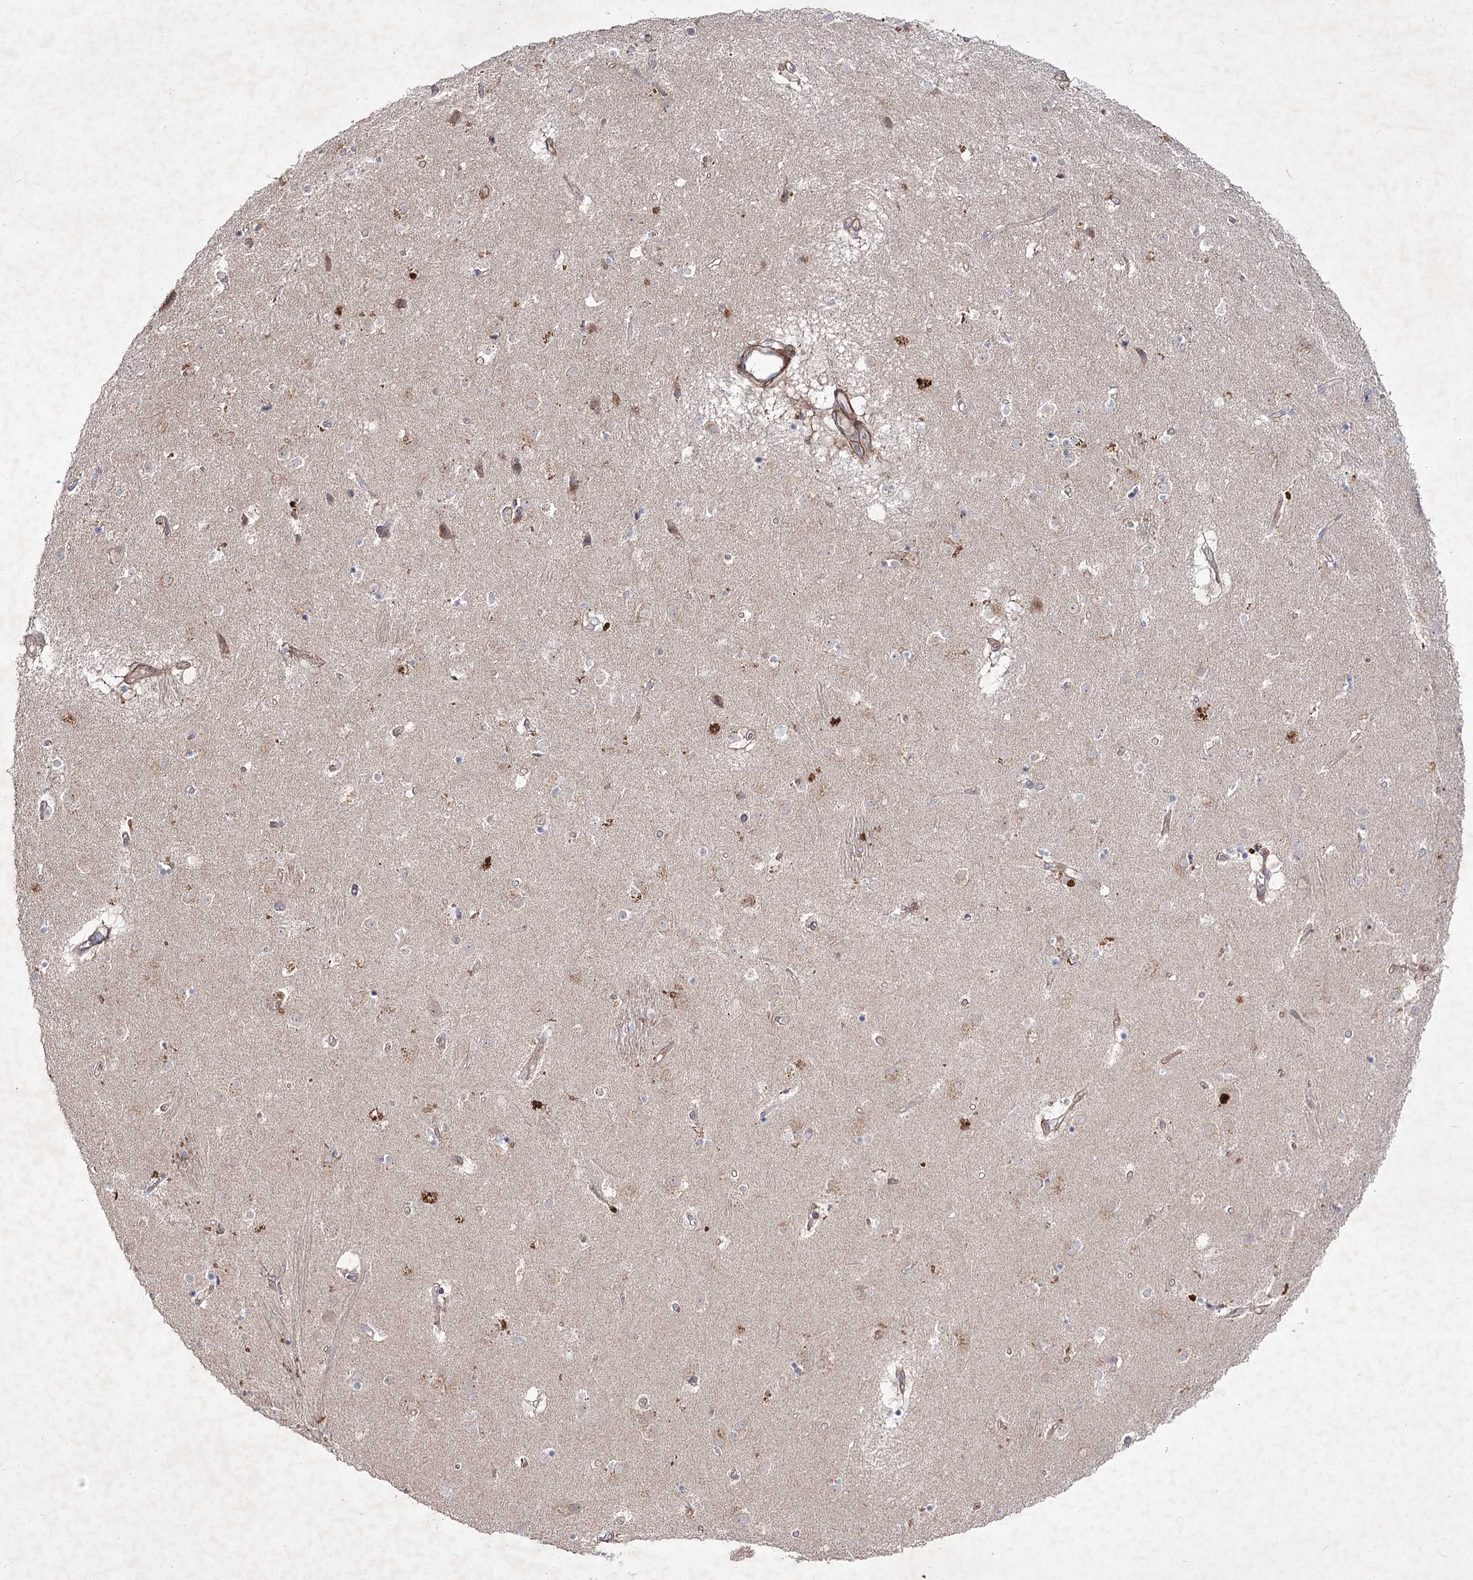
{"staining": {"intensity": "weak", "quantity": "<25%", "location": "cytoplasmic/membranous"}, "tissue": "caudate", "cell_type": "Glial cells", "image_type": "normal", "snomed": [{"axis": "morphology", "description": "Normal tissue, NOS"}, {"axis": "topography", "description": "Lateral ventricle wall"}], "caption": "The photomicrograph reveals no significant positivity in glial cells of caudate.", "gene": "CIB2", "patient": {"sex": "male", "age": 70}}